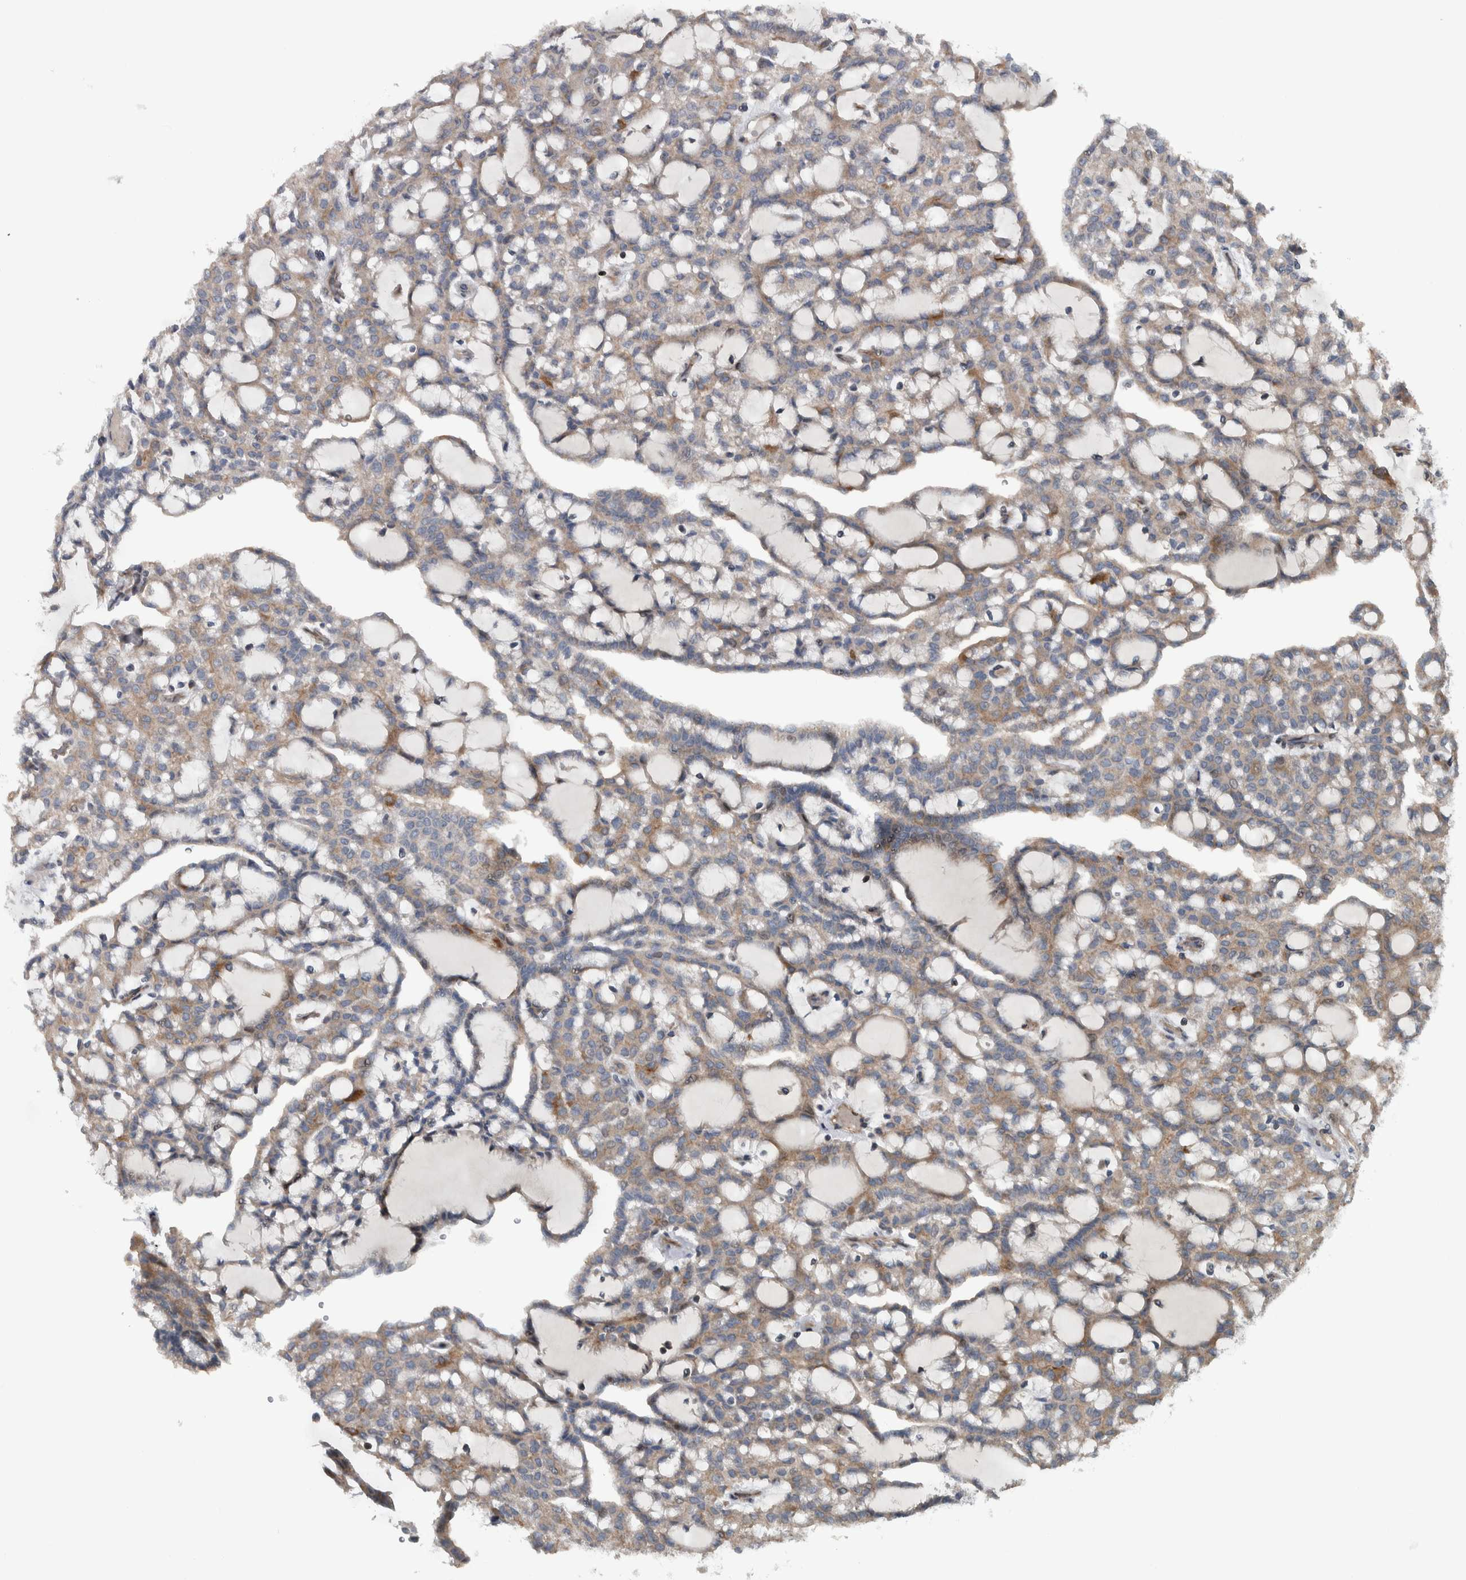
{"staining": {"intensity": "weak", "quantity": ">75%", "location": "cytoplasmic/membranous"}, "tissue": "renal cancer", "cell_type": "Tumor cells", "image_type": "cancer", "snomed": [{"axis": "morphology", "description": "Adenocarcinoma, NOS"}, {"axis": "topography", "description": "Kidney"}], "caption": "Adenocarcinoma (renal) stained with a protein marker demonstrates weak staining in tumor cells.", "gene": "BAIAP2L1", "patient": {"sex": "male", "age": 63}}